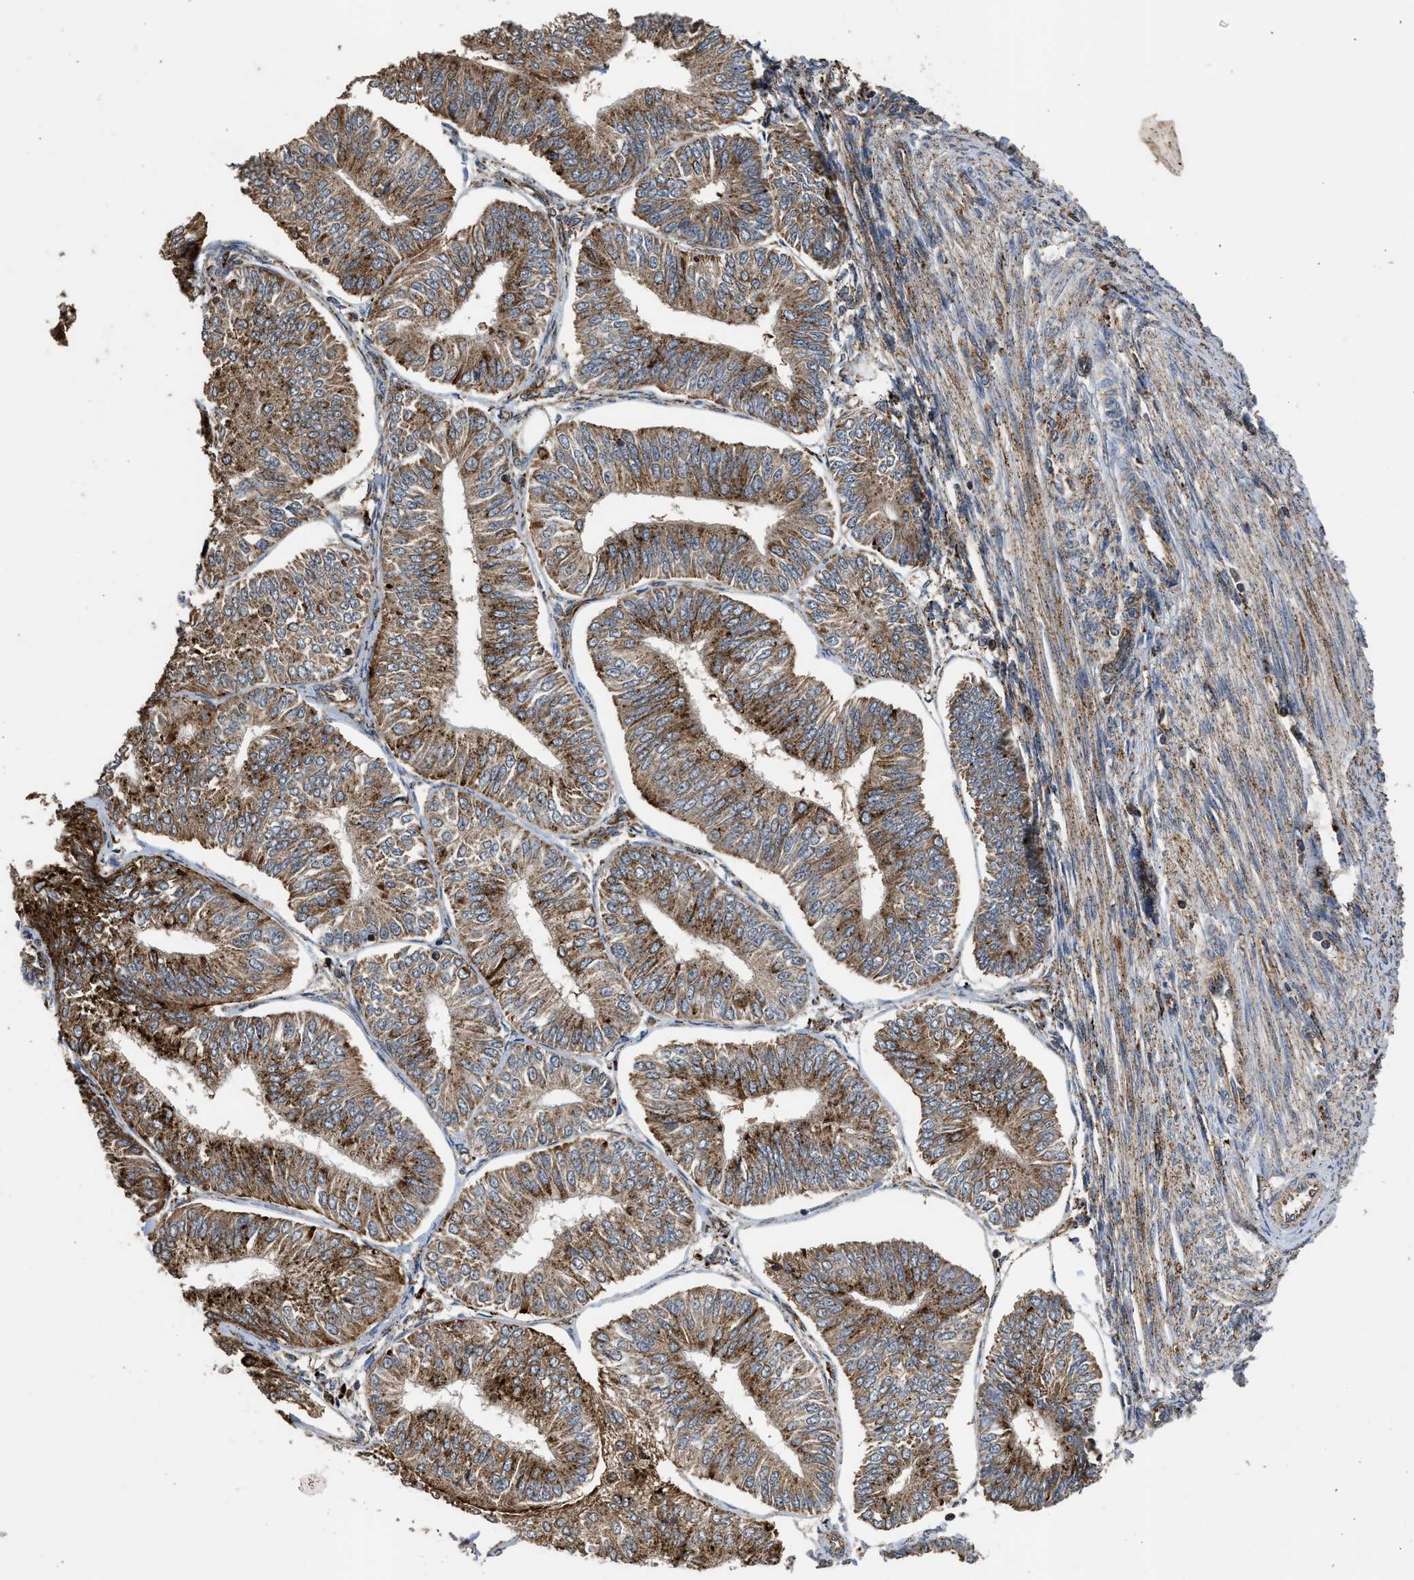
{"staining": {"intensity": "moderate", "quantity": ">75%", "location": "cytoplasmic/membranous"}, "tissue": "endometrial cancer", "cell_type": "Tumor cells", "image_type": "cancer", "snomed": [{"axis": "morphology", "description": "Adenocarcinoma, NOS"}, {"axis": "topography", "description": "Endometrium"}], "caption": "A histopathology image showing moderate cytoplasmic/membranous expression in approximately >75% of tumor cells in endometrial cancer, as visualized by brown immunohistochemical staining.", "gene": "CTSV", "patient": {"sex": "female", "age": 58}}